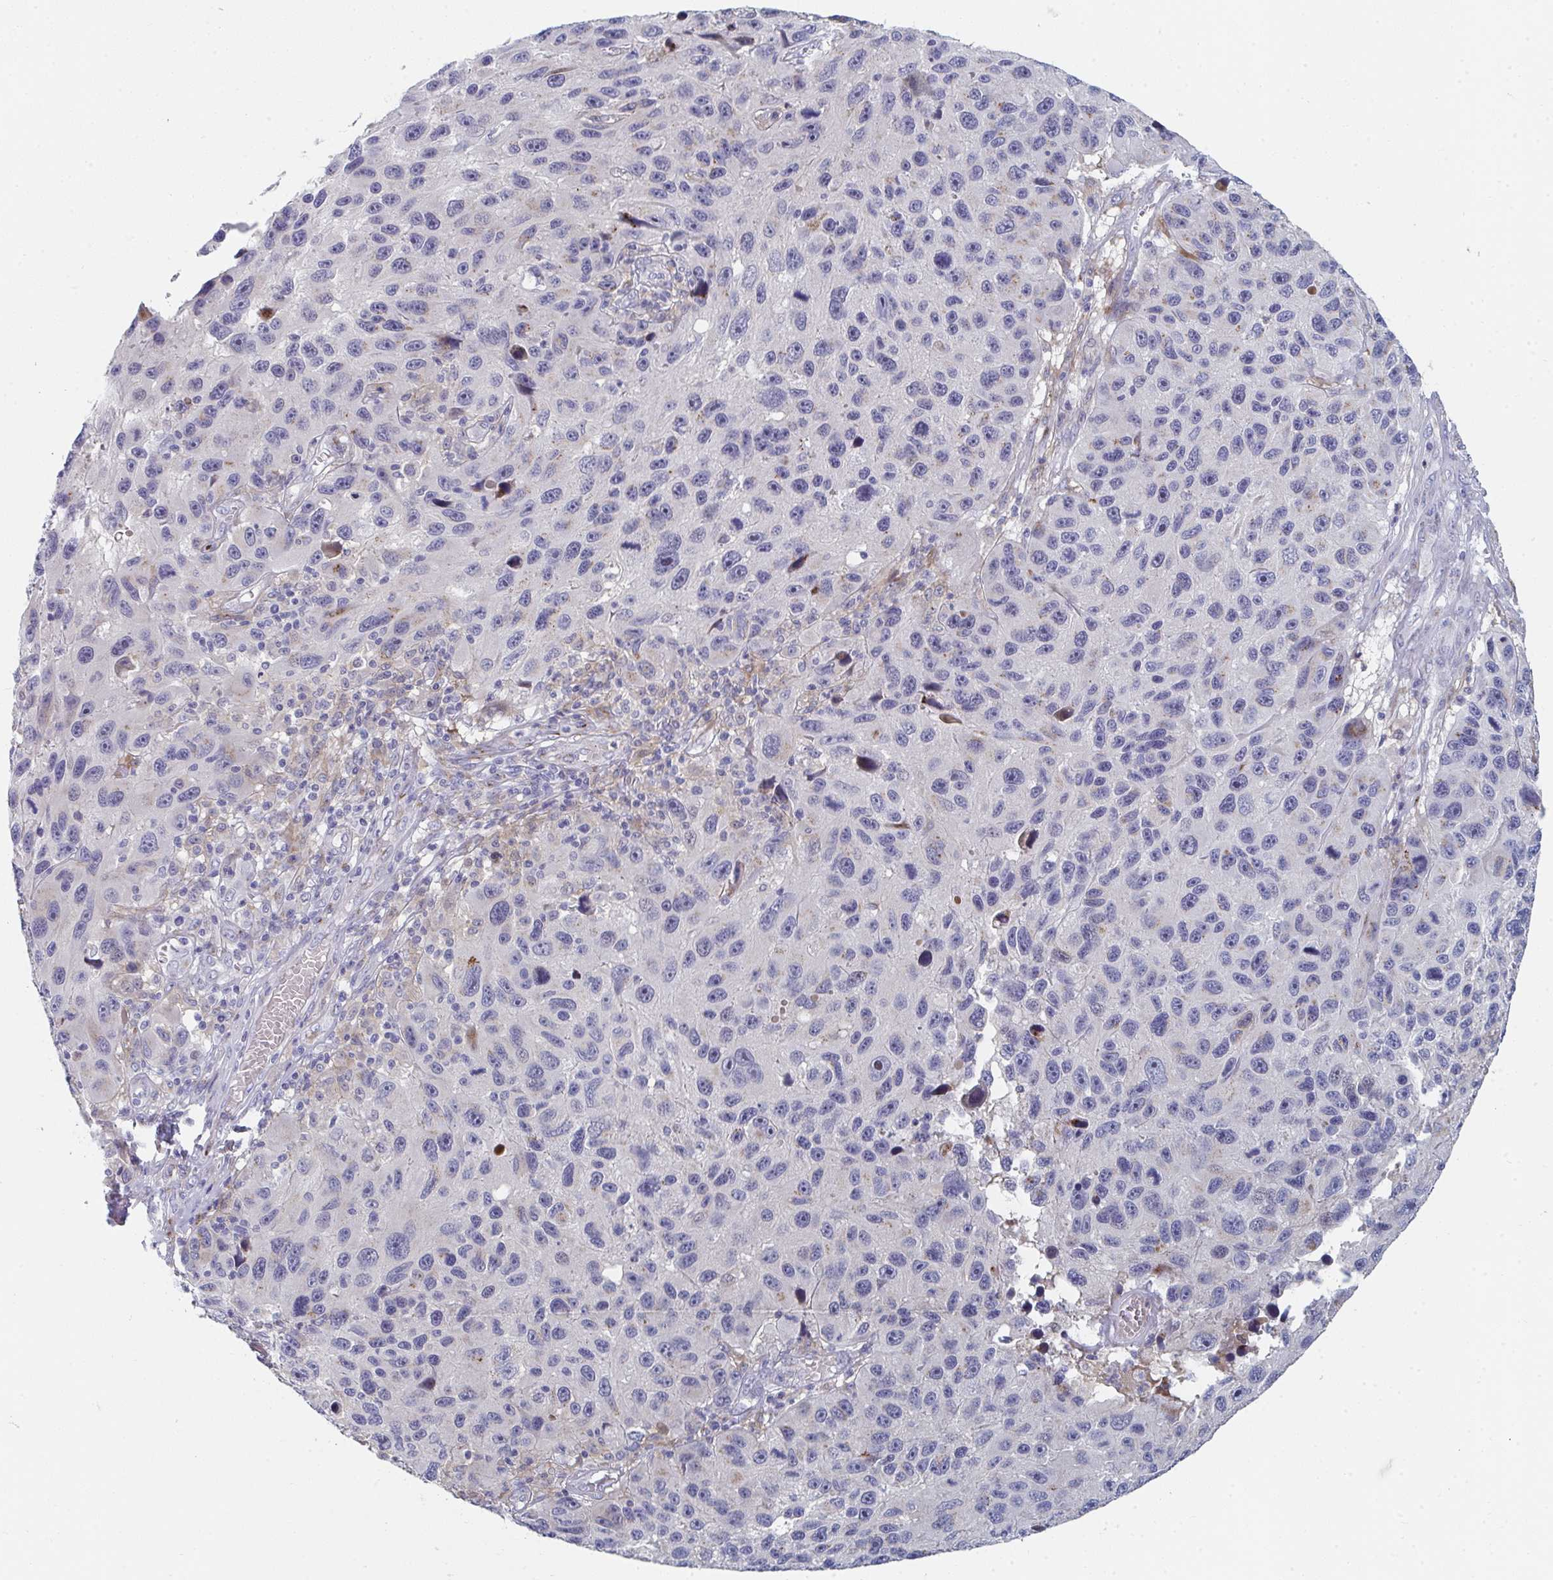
{"staining": {"intensity": "moderate", "quantity": "<25%", "location": "cytoplasmic/membranous"}, "tissue": "melanoma", "cell_type": "Tumor cells", "image_type": "cancer", "snomed": [{"axis": "morphology", "description": "Malignant melanoma, NOS"}, {"axis": "topography", "description": "Skin"}], "caption": "Melanoma tissue reveals moderate cytoplasmic/membranous expression in about <25% of tumor cells, visualized by immunohistochemistry.", "gene": "PSMG1", "patient": {"sex": "male", "age": 53}}